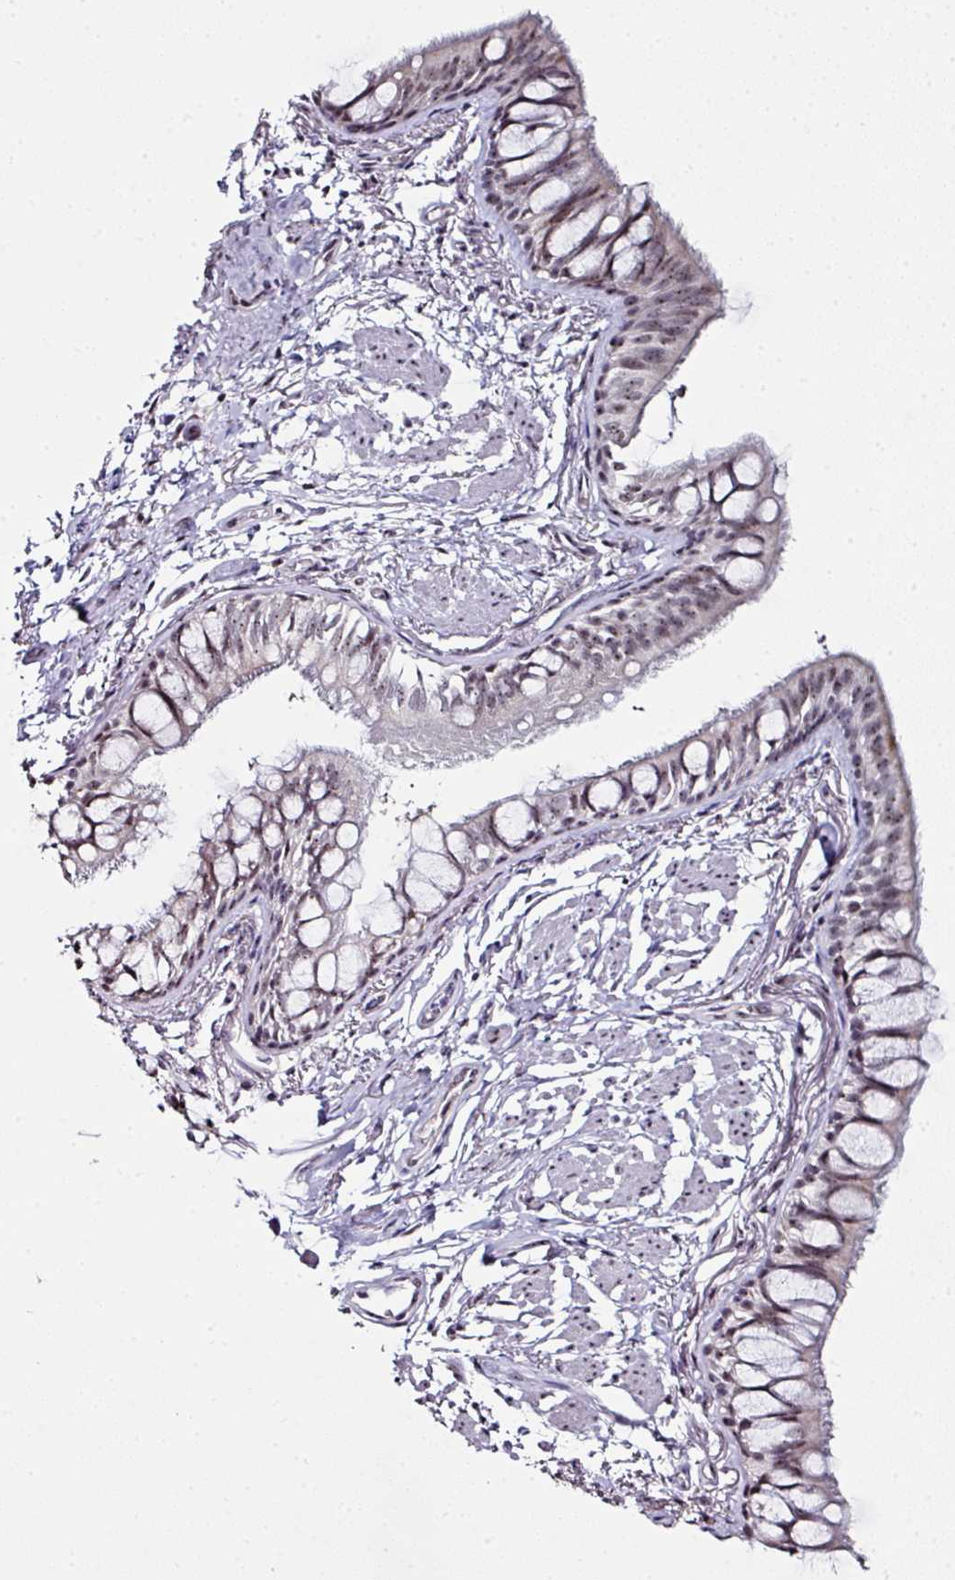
{"staining": {"intensity": "moderate", "quantity": "25%-75%", "location": "cytoplasmic/membranous,nuclear"}, "tissue": "bronchus", "cell_type": "Respiratory epithelial cells", "image_type": "normal", "snomed": [{"axis": "morphology", "description": "Normal tissue, NOS"}, {"axis": "topography", "description": "Bronchus"}], "caption": "A brown stain shows moderate cytoplasmic/membranous,nuclear positivity of a protein in respiratory epithelial cells of normal bronchus. The protein is stained brown, and the nuclei are stained in blue (DAB (3,3'-diaminobenzidine) IHC with brightfield microscopy, high magnification).", "gene": "NACC2", "patient": {"sex": "male", "age": 70}}